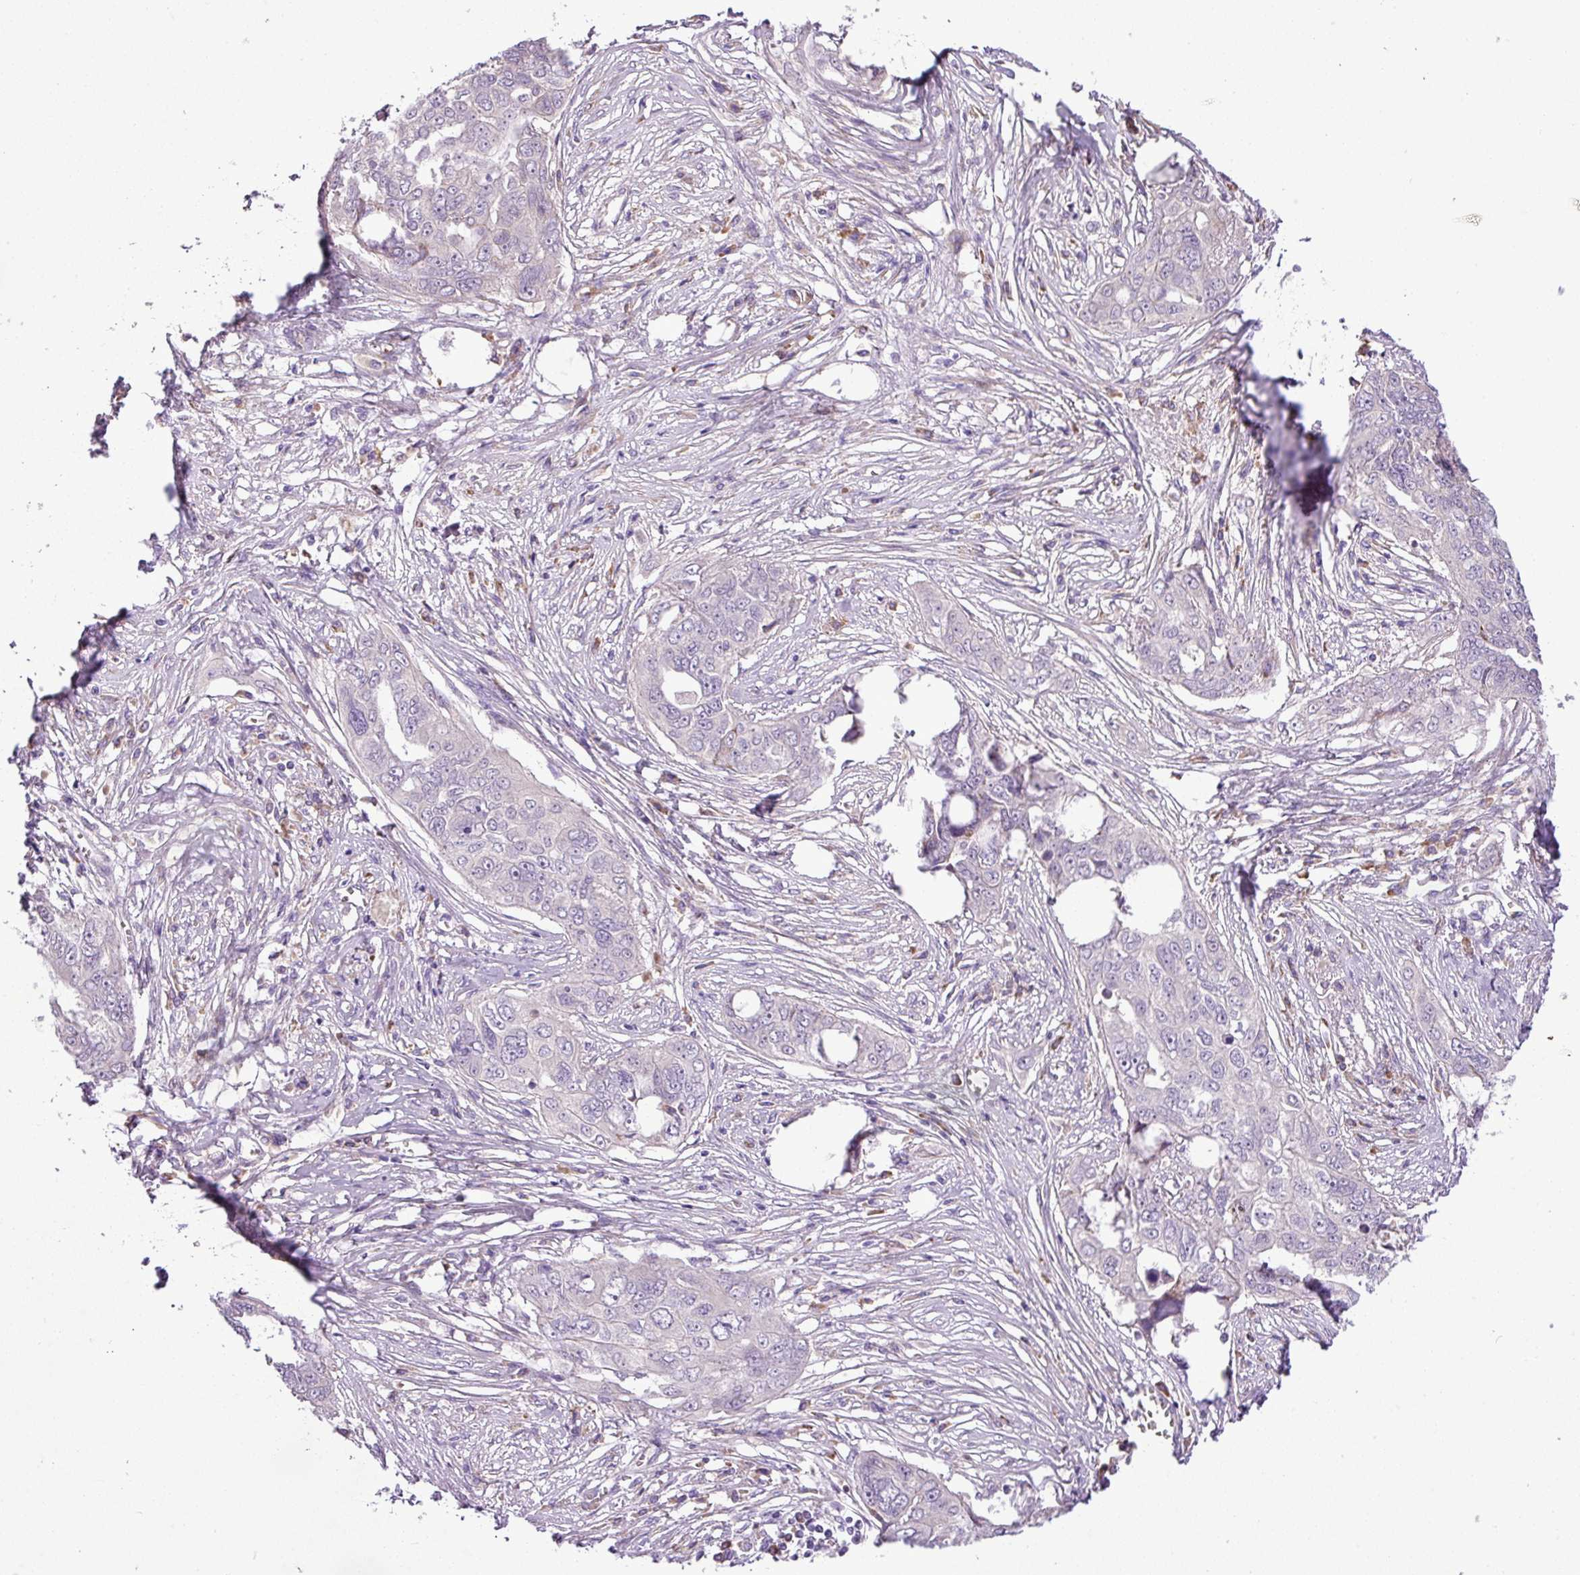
{"staining": {"intensity": "negative", "quantity": "none", "location": "none"}, "tissue": "ovarian cancer", "cell_type": "Tumor cells", "image_type": "cancer", "snomed": [{"axis": "morphology", "description": "Carcinoma, endometroid"}, {"axis": "topography", "description": "Ovary"}], "caption": "This histopathology image is of ovarian cancer stained with IHC to label a protein in brown with the nuclei are counter-stained blue. There is no positivity in tumor cells. Brightfield microscopy of immunohistochemistry (IHC) stained with DAB (brown) and hematoxylin (blue), captured at high magnification.", "gene": "MOCS3", "patient": {"sex": "female", "age": 70}}